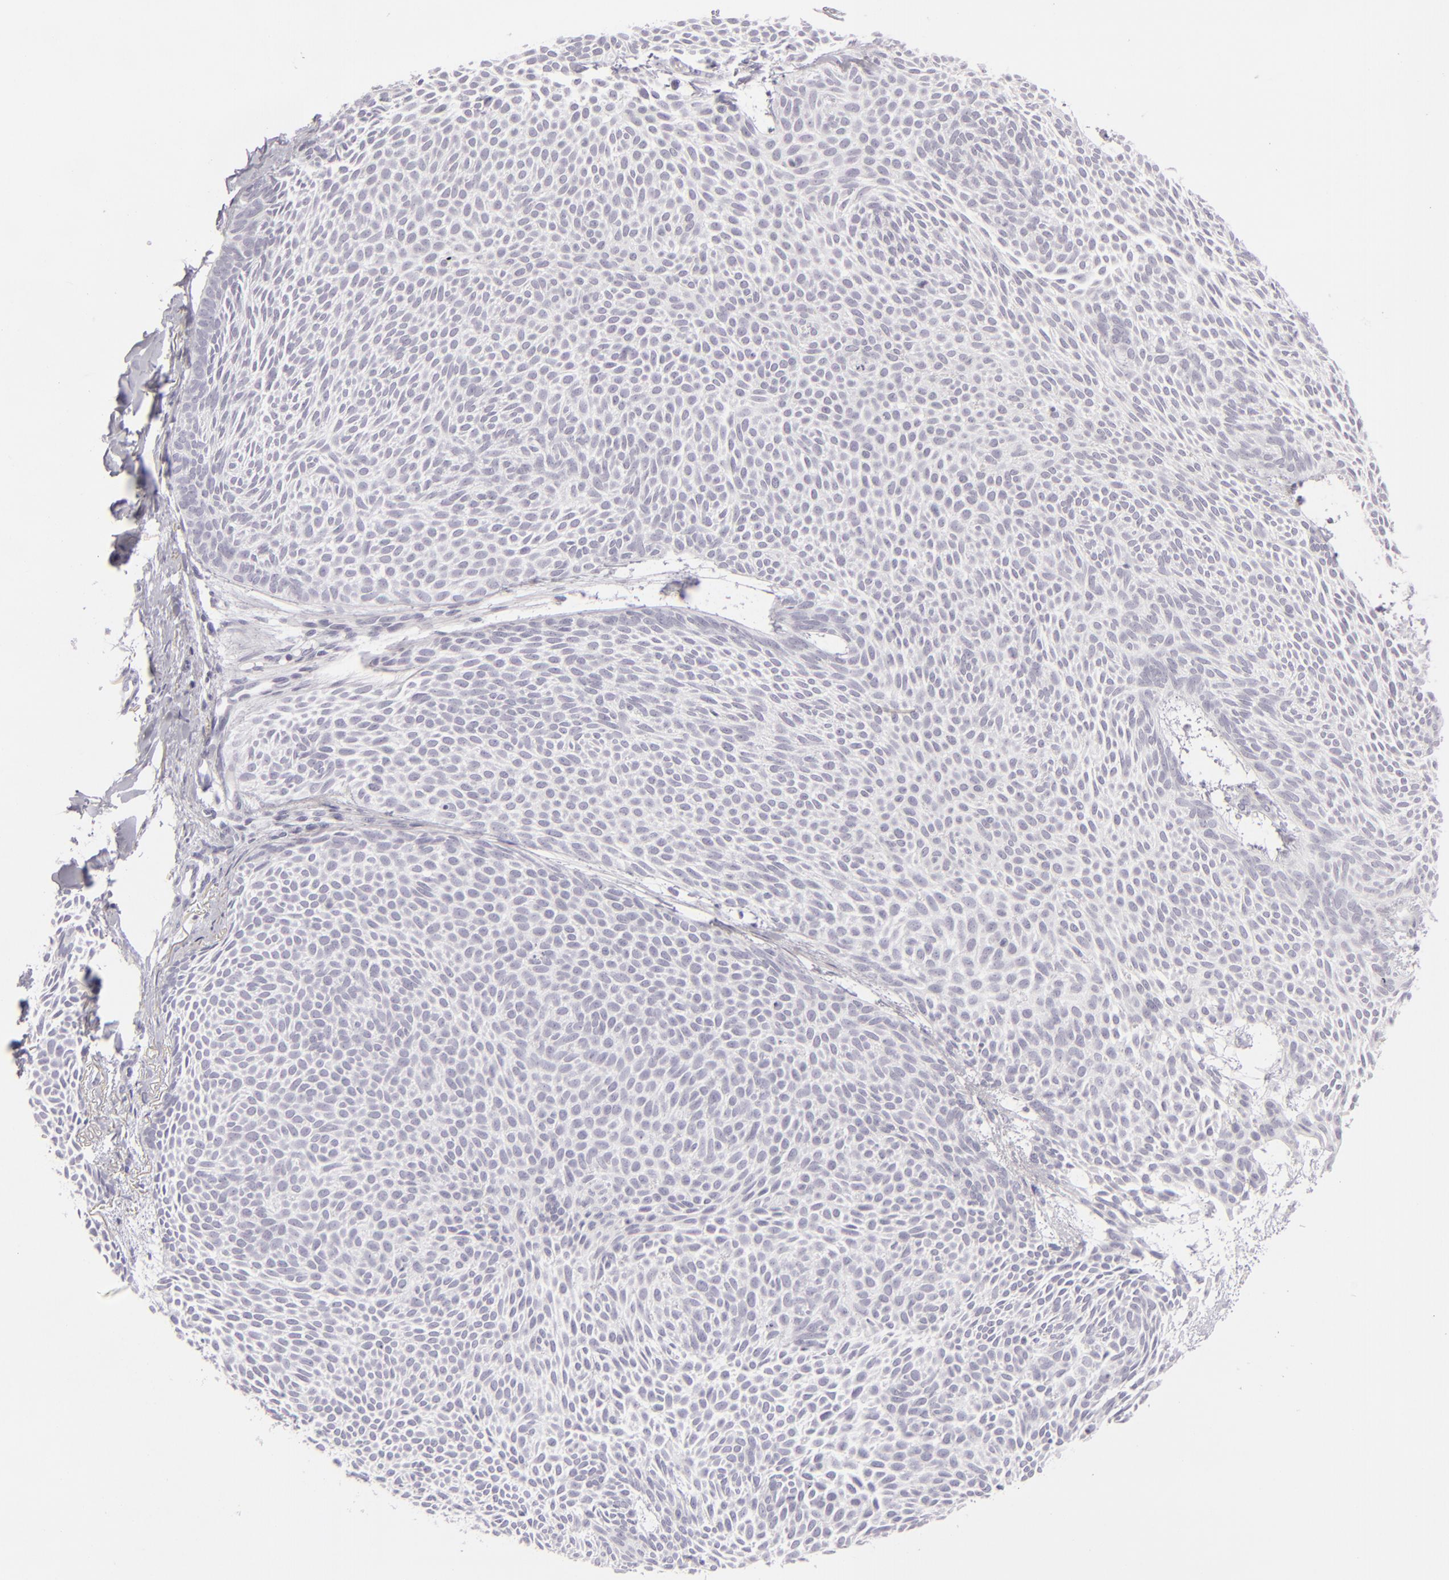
{"staining": {"intensity": "negative", "quantity": "none", "location": "none"}, "tissue": "skin cancer", "cell_type": "Tumor cells", "image_type": "cancer", "snomed": [{"axis": "morphology", "description": "Basal cell carcinoma"}, {"axis": "topography", "description": "Skin"}], "caption": "Tumor cells are negative for protein expression in human skin basal cell carcinoma.", "gene": "CDX2", "patient": {"sex": "male", "age": 84}}